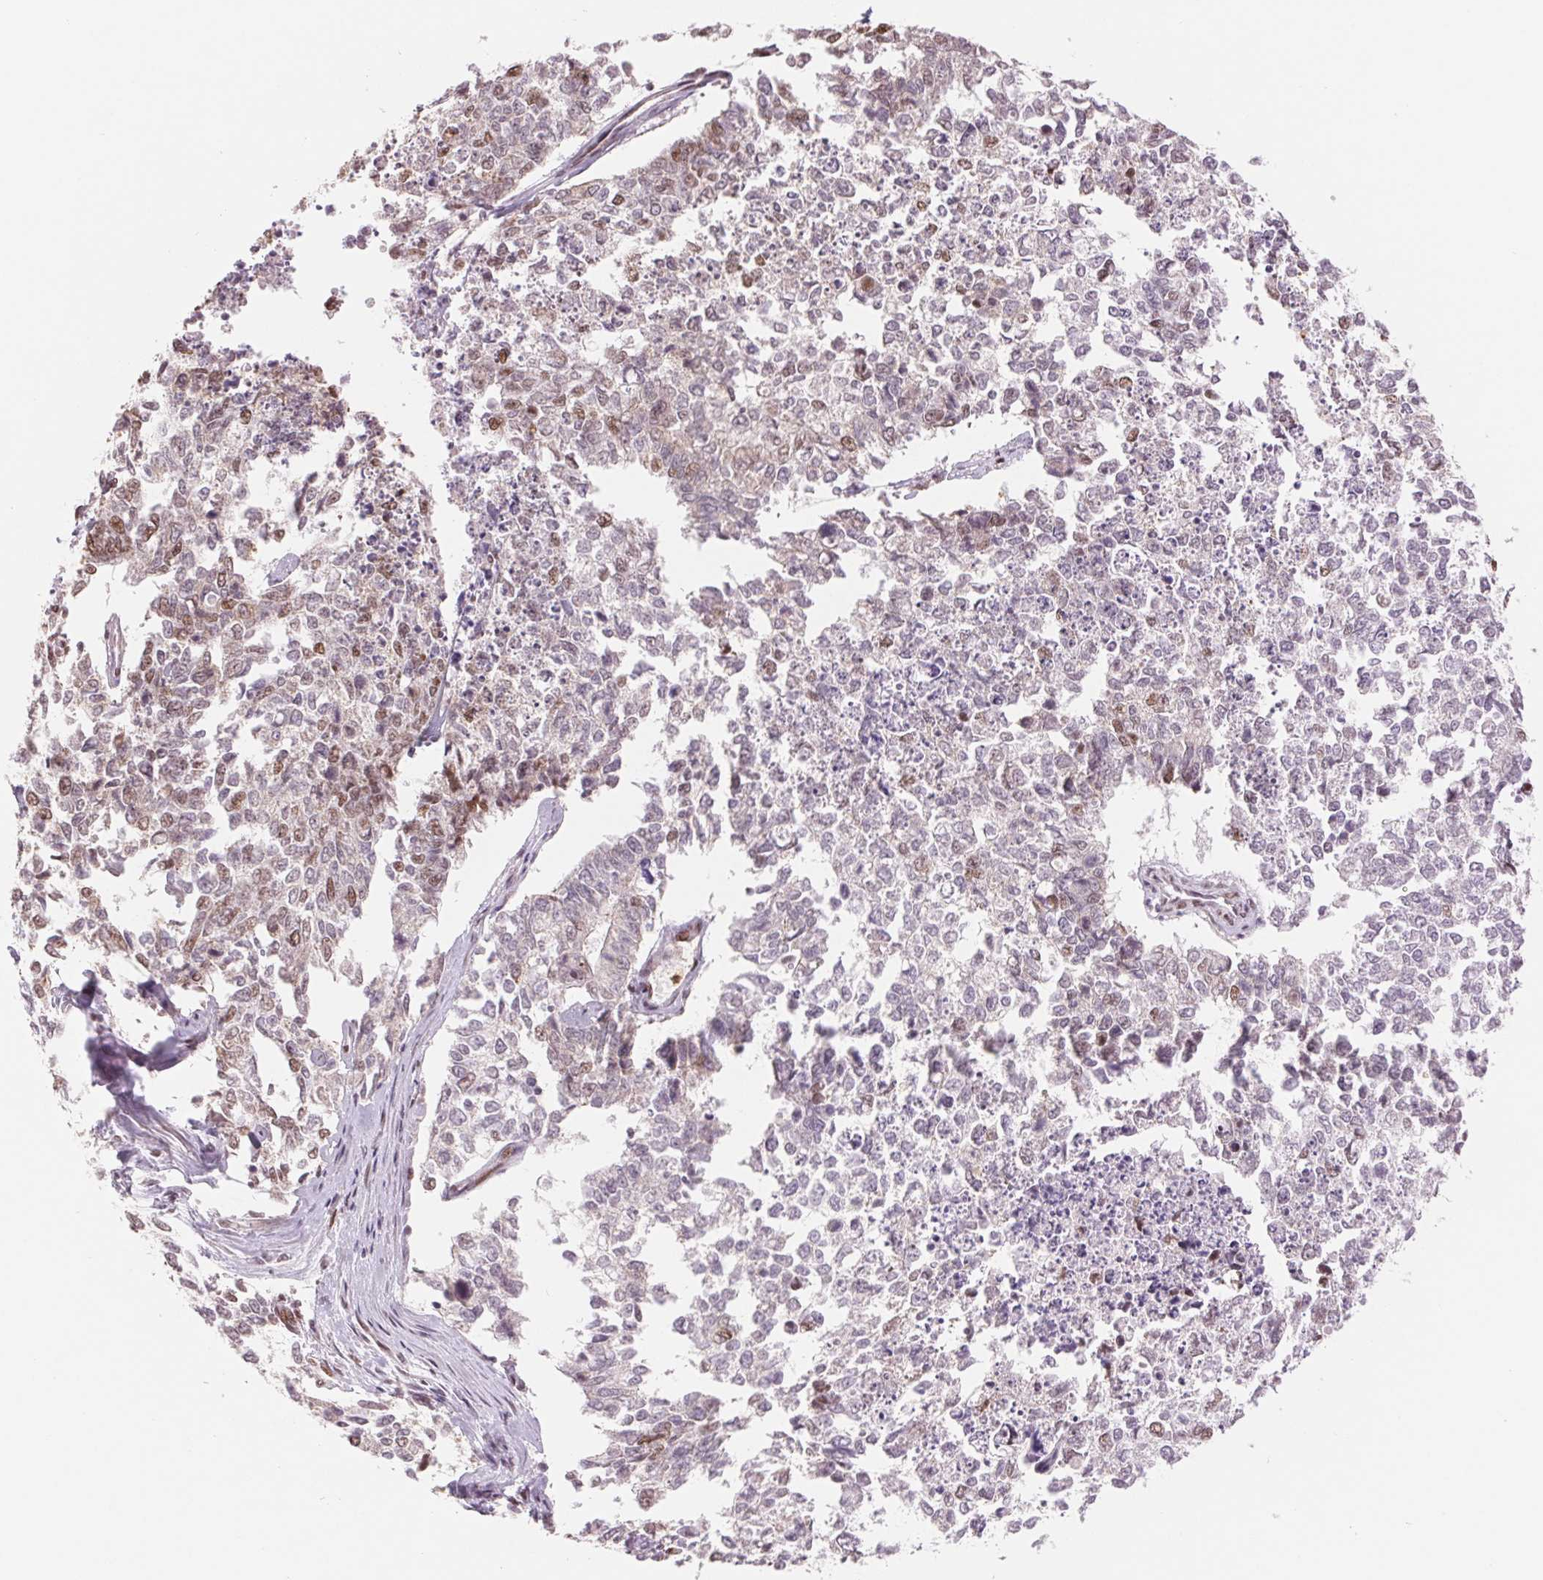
{"staining": {"intensity": "moderate", "quantity": "25%-75%", "location": "nuclear"}, "tissue": "cervical cancer", "cell_type": "Tumor cells", "image_type": "cancer", "snomed": [{"axis": "morphology", "description": "Adenocarcinoma, NOS"}, {"axis": "topography", "description": "Cervix"}], "caption": "Cervical cancer tissue exhibits moderate nuclear positivity in about 25%-75% of tumor cells", "gene": "SREK1", "patient": {"sex": "female", "age": 63}}